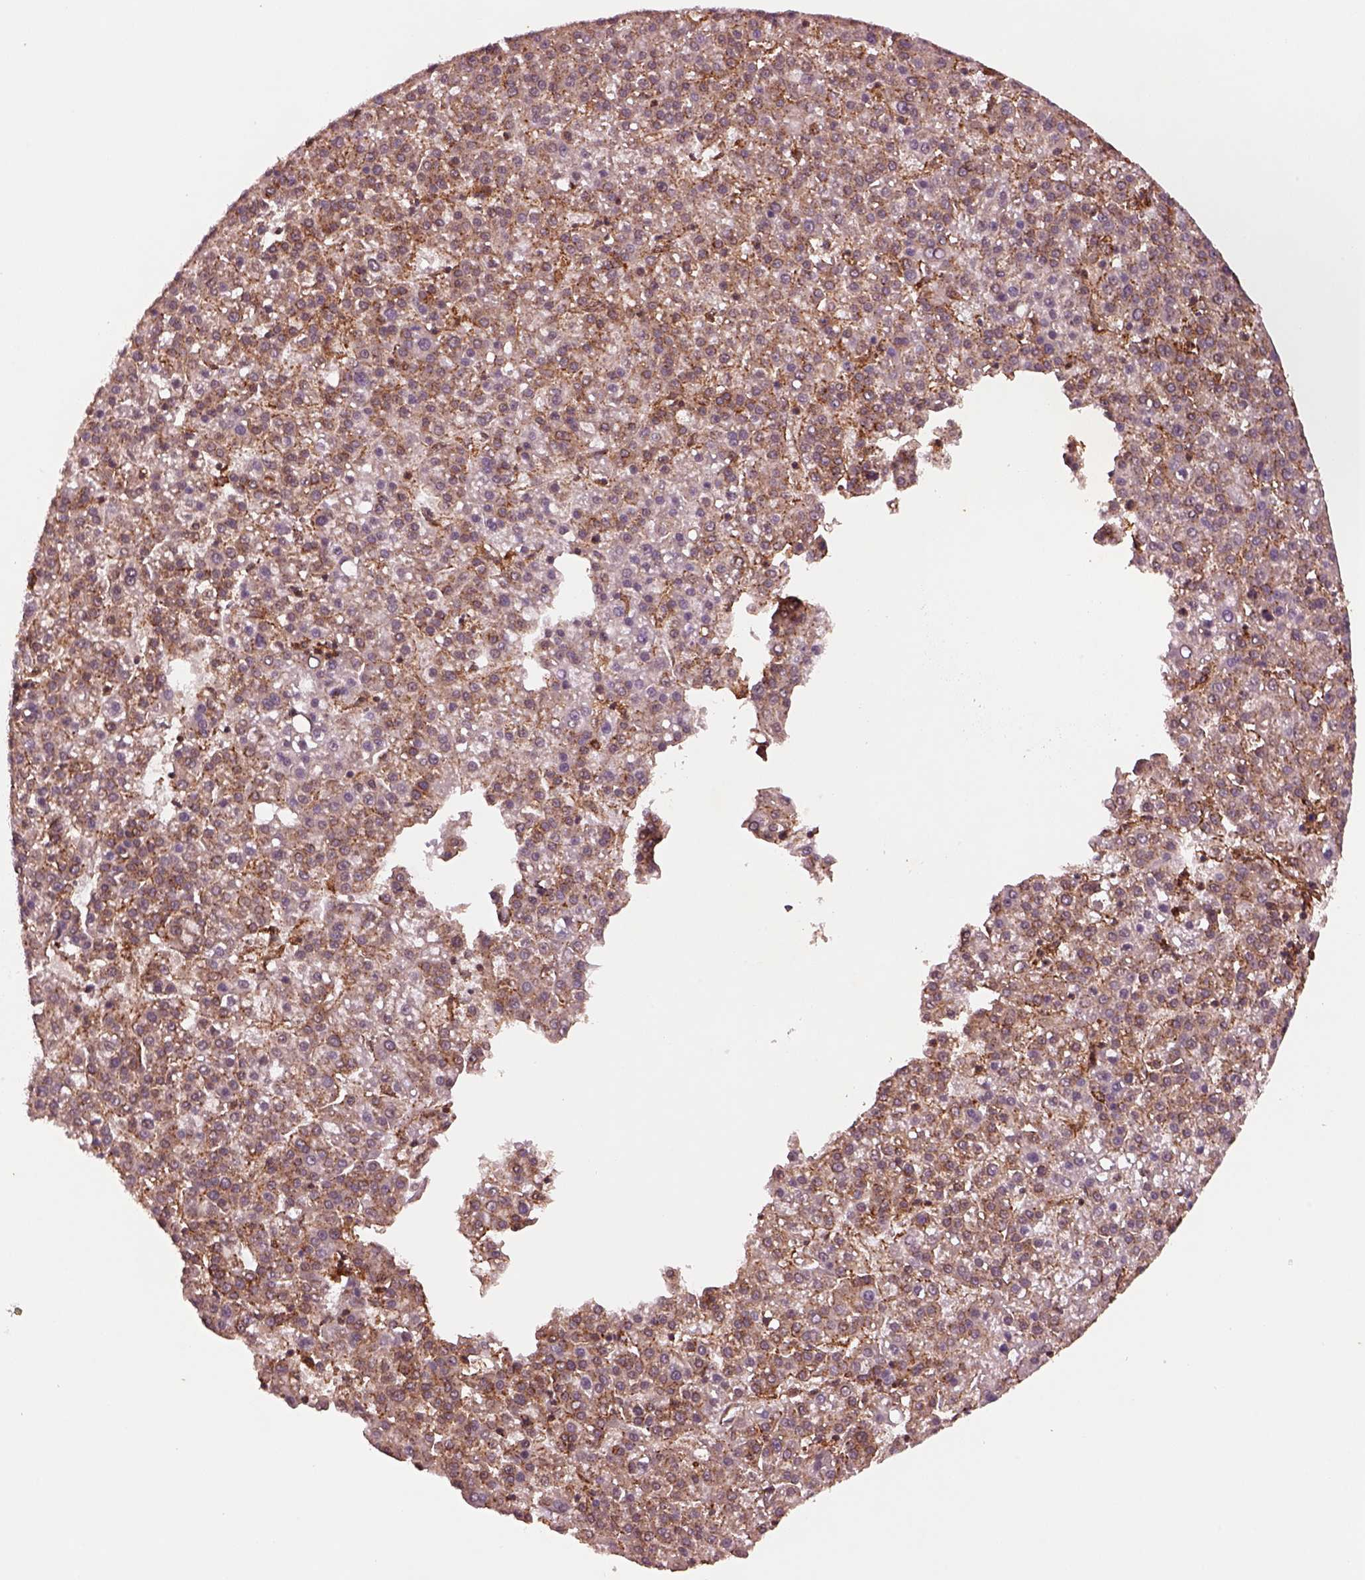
{"staining": {"intensity": "moderate", "quantity": "25%-75%", "location": "cytoplasmic/membranous"}, "tissue": "liver cancer", "cell_type": "Tumor cells", "image_type": "cancer", "snomed": [{"axis": "morphology", "description": "Carcinoma, Hepatocellular, NOS"}, {"axis": "topography", "description": "Liver"}], "caption": "About 25%-75% of tumor cells in human hepatocellular carcinoma (liver) show moderate cytoplasmic/membranous protein expression as visualized by brown immunohistochemical staining.", "gene": "WASHC2A", "patient": {"sex": "female", "age": 58}}